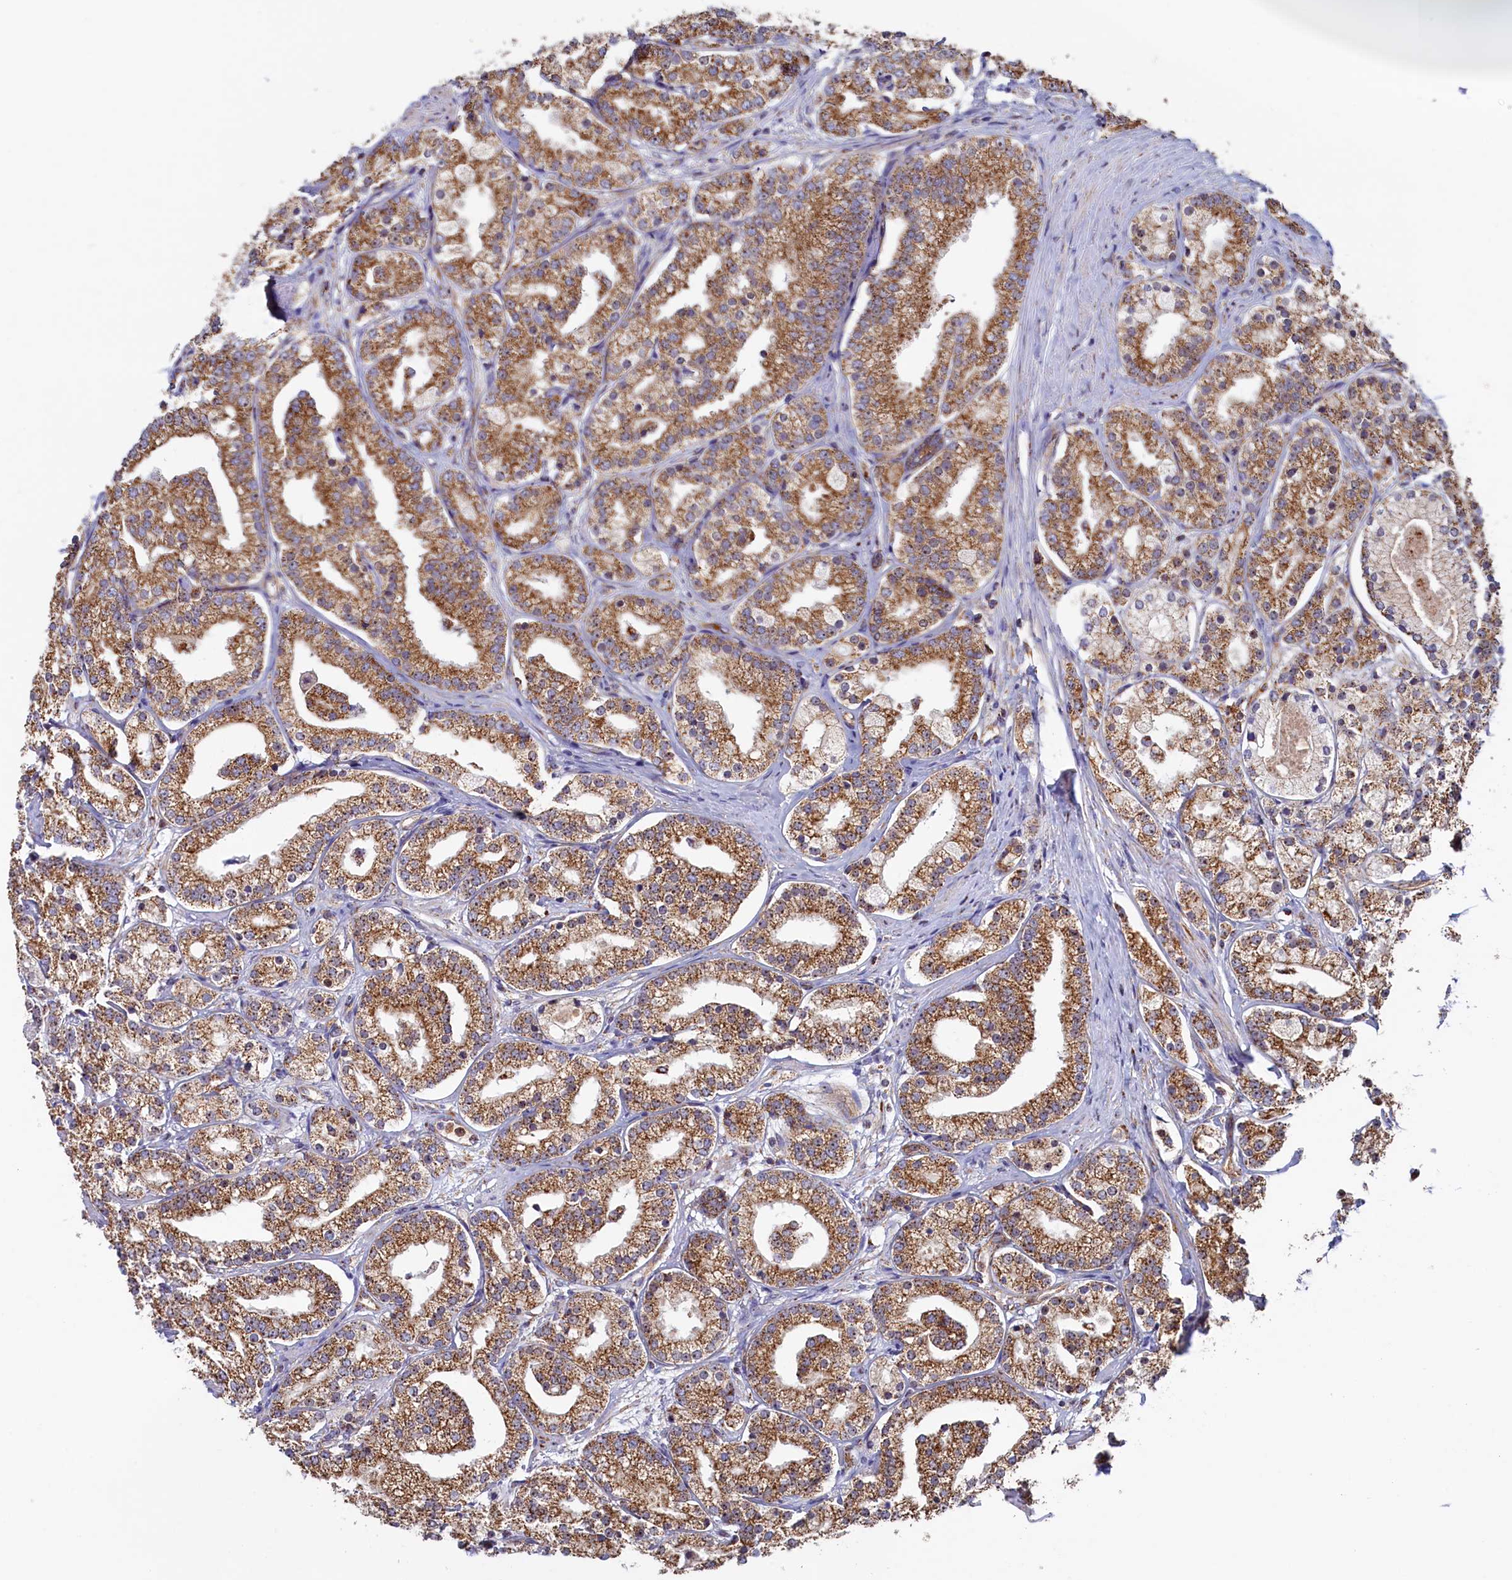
{"staining": {"intensity": "moderate", "quantity": ">75%", "location": "cytoplasmic/membranous"}, "tissue": "prostate cancer", "cell_type": "Tumor cells", "image_type": "cancer", "snomed": [{"axis": "morphology", "description": "Adenocarcinoma, High grade"}, {"axis": "topography", "description": "Prostate"}], "caption": "The image reveals a brown stain indicating the presence of a protein in the cytoplasmic/membranous of tumor cells in prostate adenocarcinoma (high-grade). (Brightfield microscopy of DAB IHC at high magnification).", "gene": "UBE3B", "patient": {"sex": "male", "age": 69}}